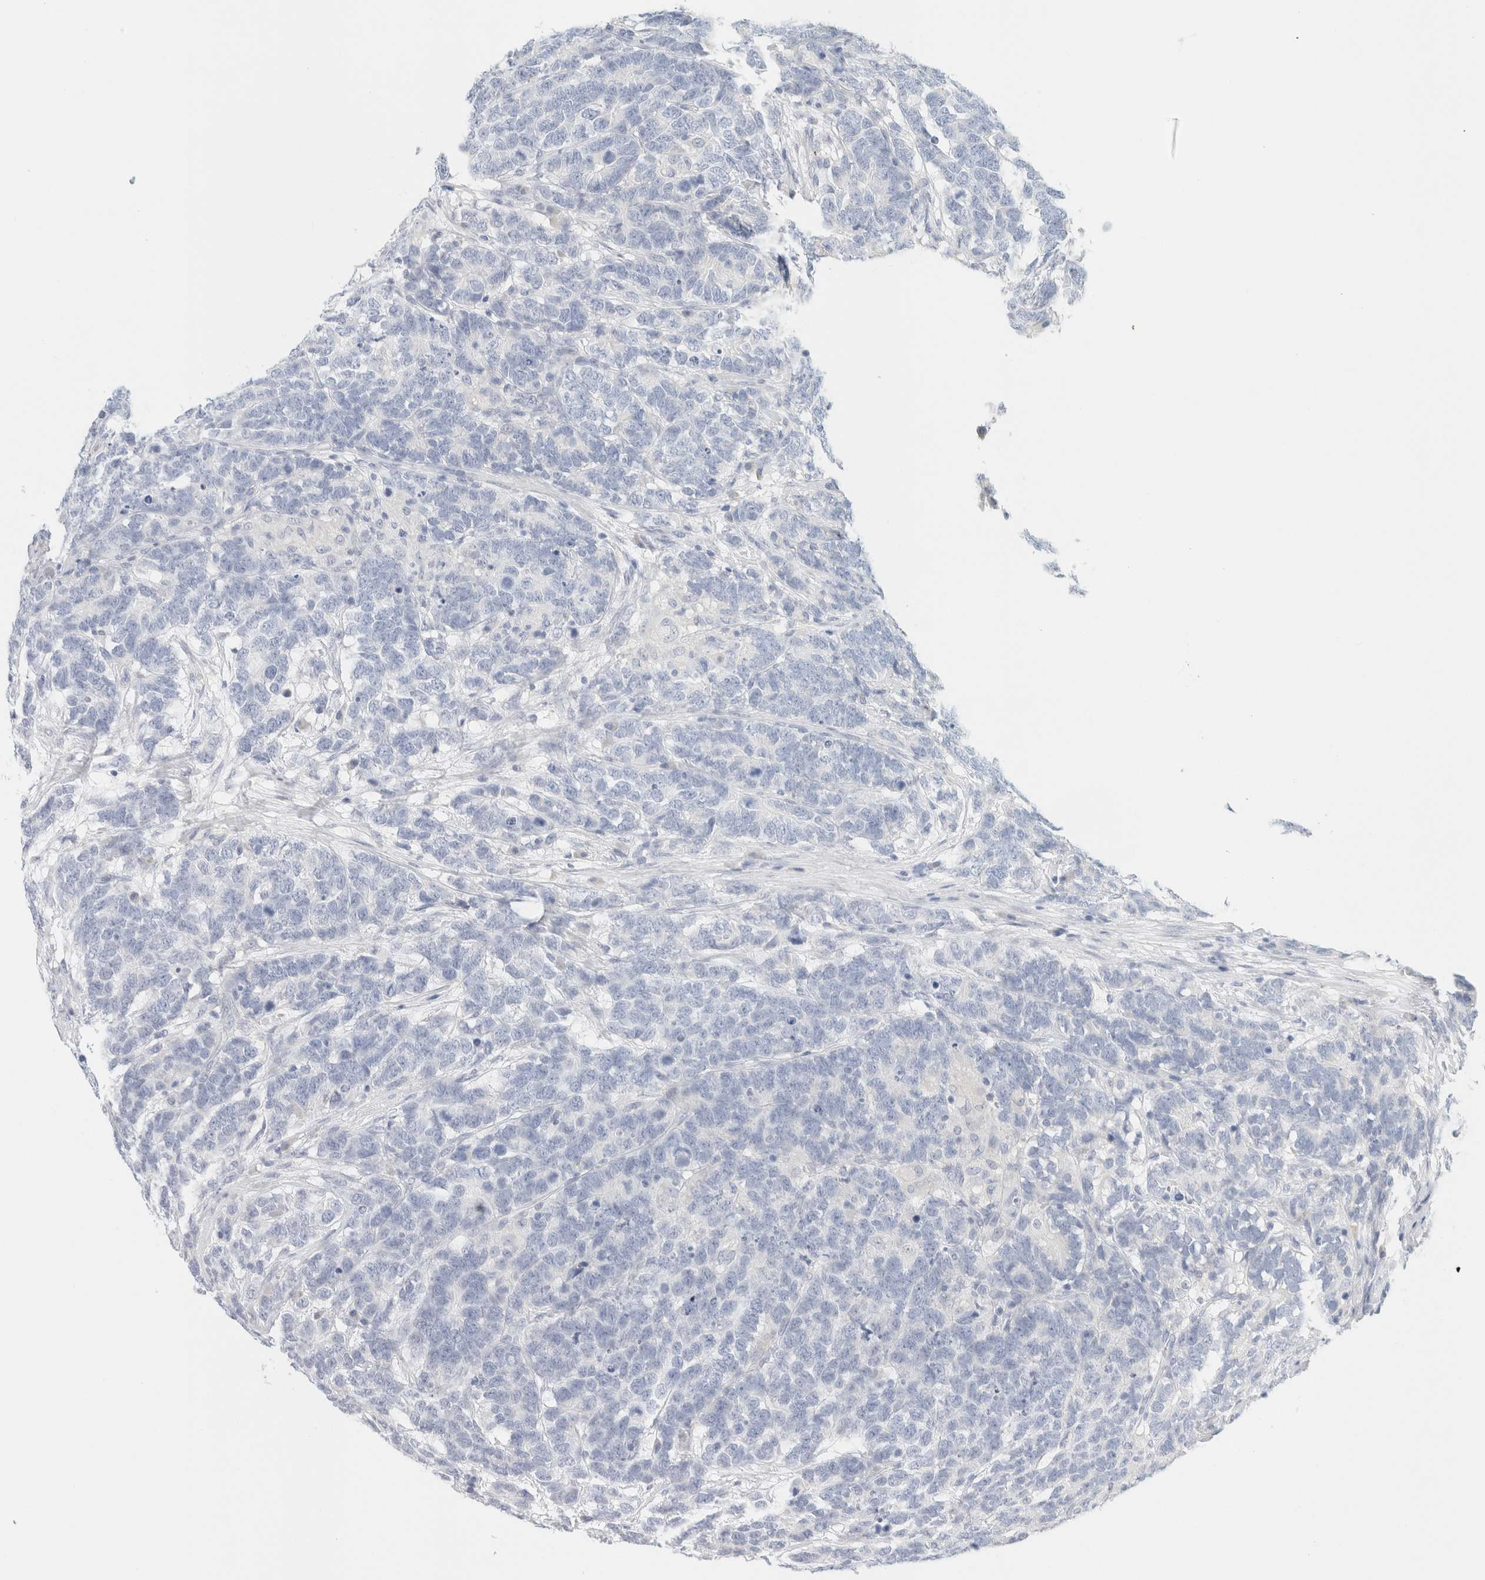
{"staining": {"intensity": "negative", "quantity": "none", "location": "none"}, "tissue": "testis cancer", "cell_type": "Tumor cells", "image_type": "cancer", "snomed": [{"axis": "morphology", "description": "Carcinoma, Embryonal, NOS"}, {"axis": "topography", "description": "Testis"}], "caption": "An immunohistochemistry micrograph of testis cancer (embryonal carcinoma) is shown. There is no staining in tumor cells of testis cancer (embryonal carcinoma).", "gene": "NEFM", "patient": {"sex": "male", "age": 26}}